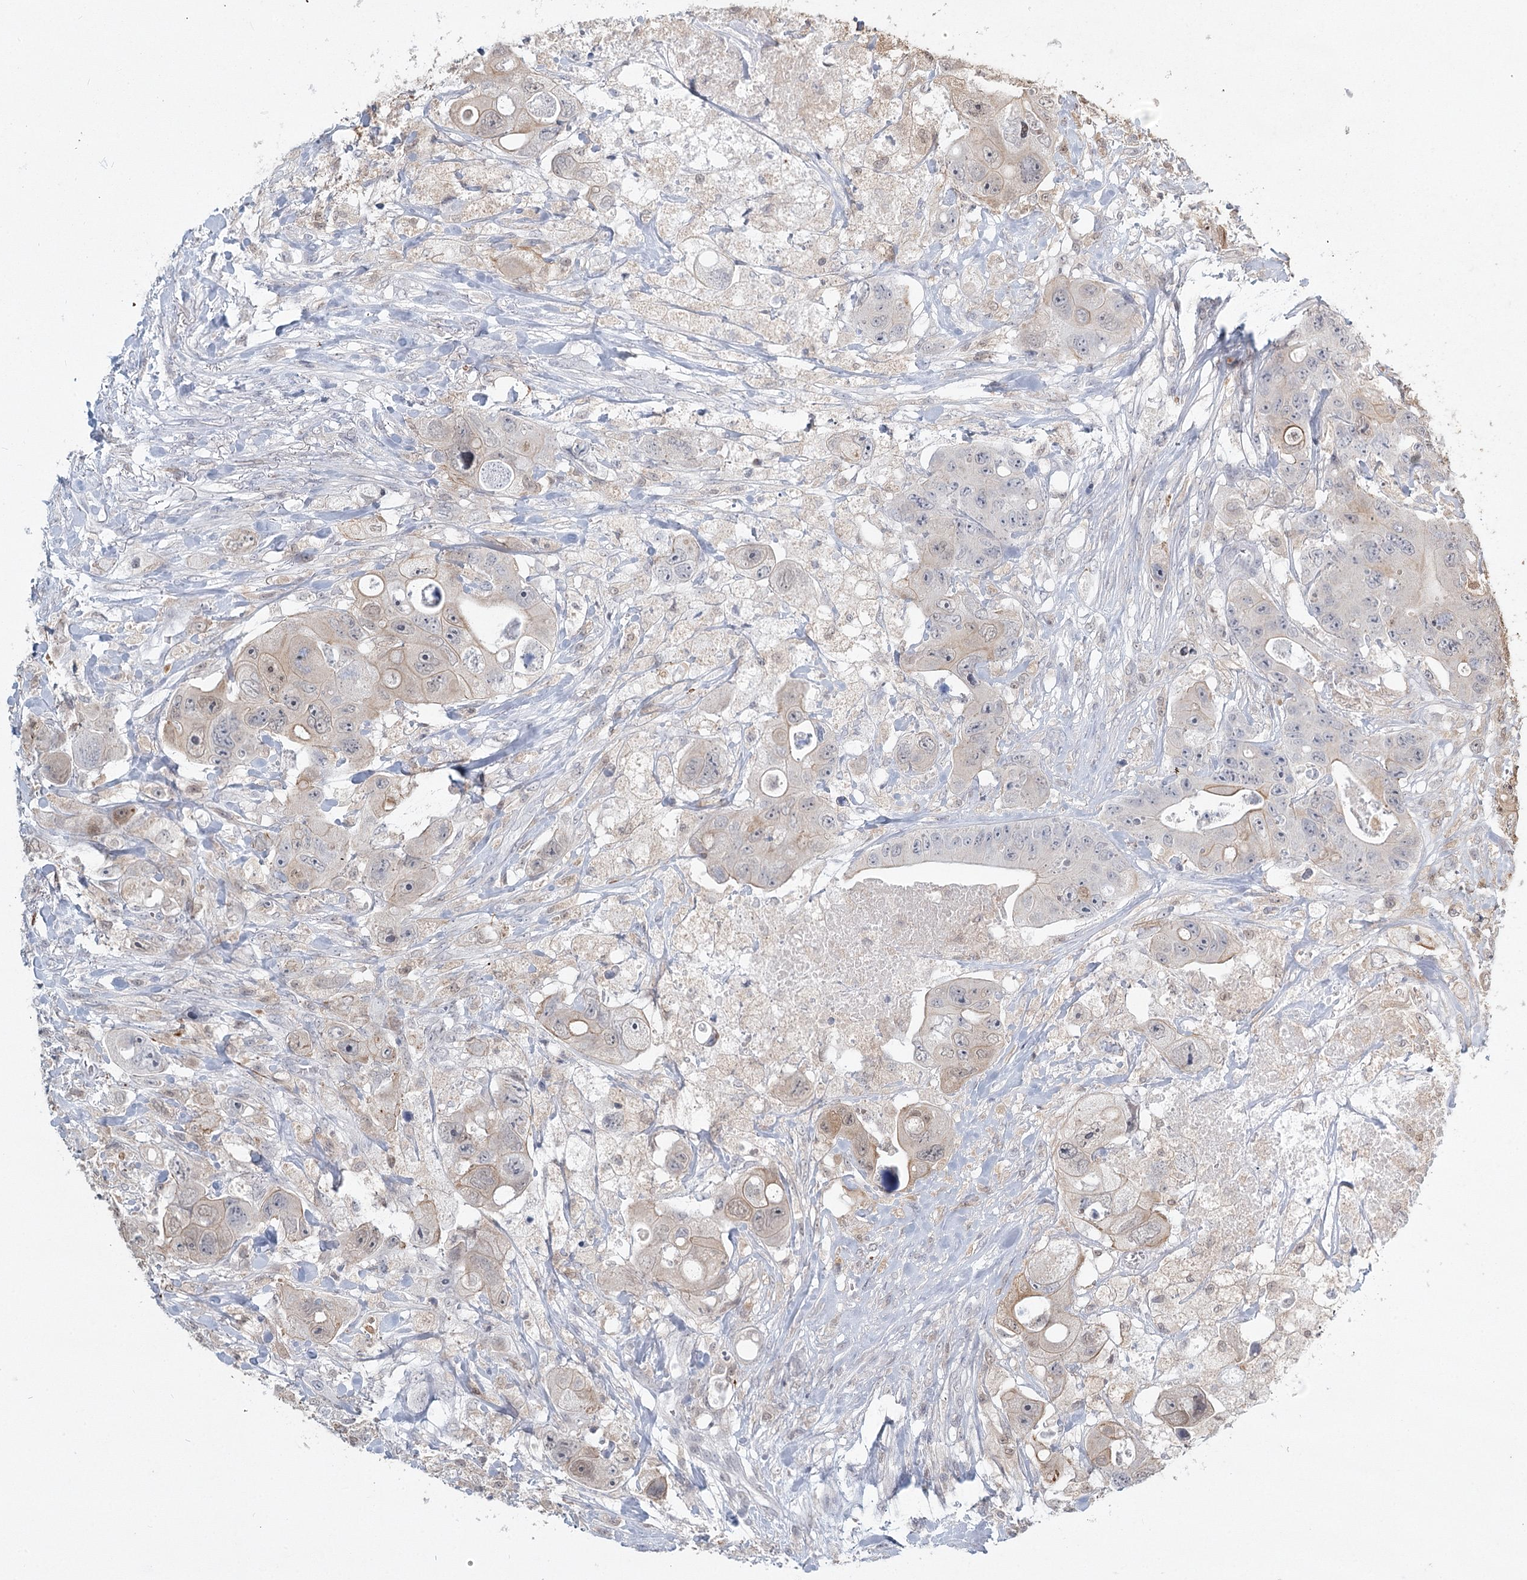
{"staining": {"intensity": "weak", "quantity": "25%-75%", "location": "cytoplasmic/membranous"}, "tissue": "colorectal cancer", "cell_type": "Tumor cells", "image_type": "cancer", "snomed": [{"axis": "morphology", "description": "Adenocarcinoma, NOS"}, {"axis": "topography", "description": "Colon"}], "caption": "This is an image of immunohistochemistry (IHC) staining of colorectal cancer, which shows weak staining in the cytoplasmic/membranous of tumor cells.", "gene": "TMEM70", "patient": {"sex": "female", "age": 46}}